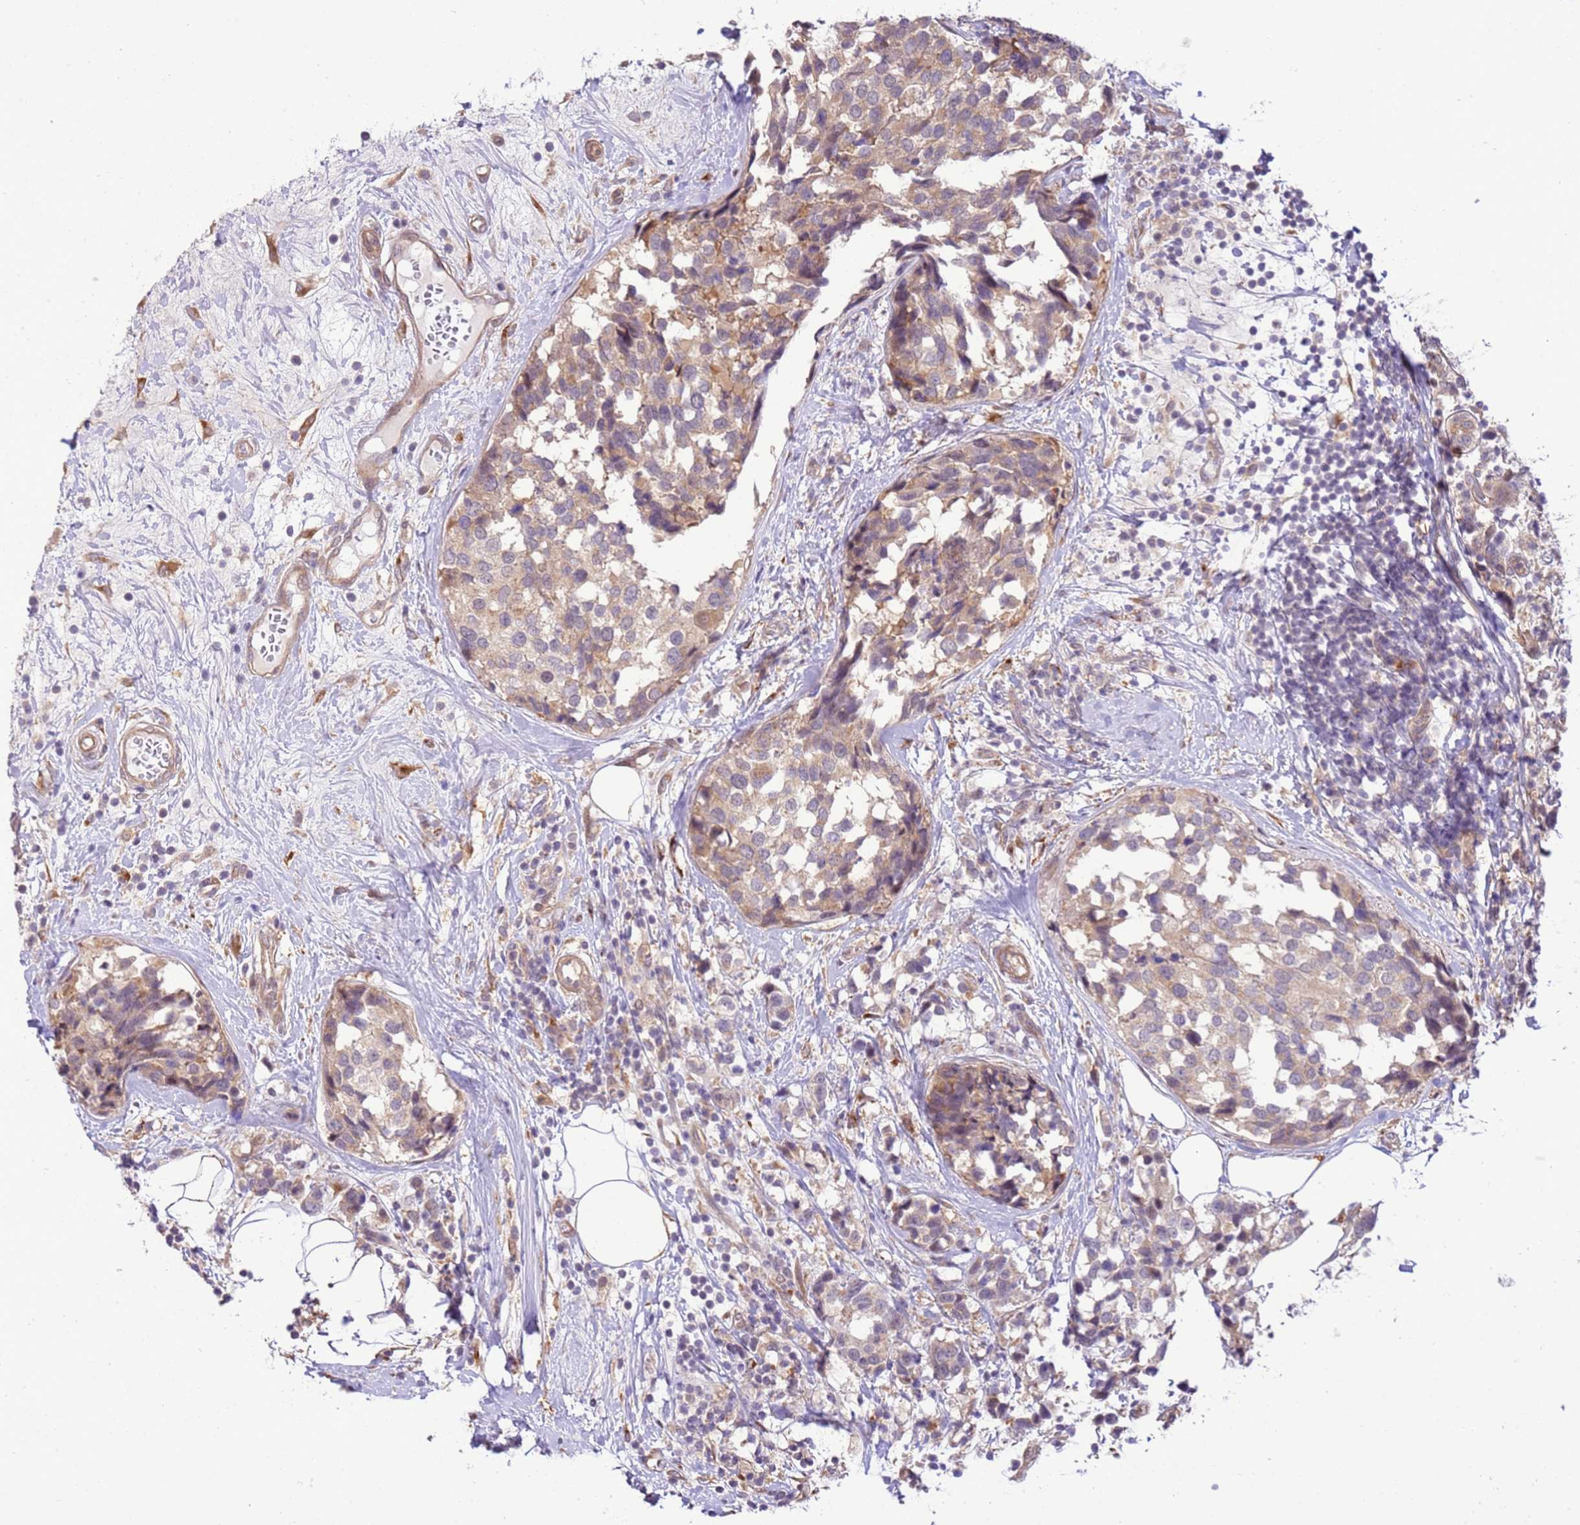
{"staining": {"intensity": "weak", "quantity": "<25%", "location": "cytoplasmic/membranous"}, "tissue": "breast cancer", "cell_type": "Tumor cells", "image_type": "cancer", "snomed": [{"axis": "morphology", "description": "Lobular carcinoma"}, {"axis": "topography", "description": "Breast"}], "caption": "DAB immunohistochemical staining of lobular carcinoma (breast) displays no significant expression in tumor cells. The staining was performed using DAB (3,3'-diaminobenzidine) to visualize the protein expression in brown, while the nuclei were stained in blue with hematoxylin (Magnification: 20x).", "gene": "SCARA3", "patient": {"sex": "female", "age": 59}}